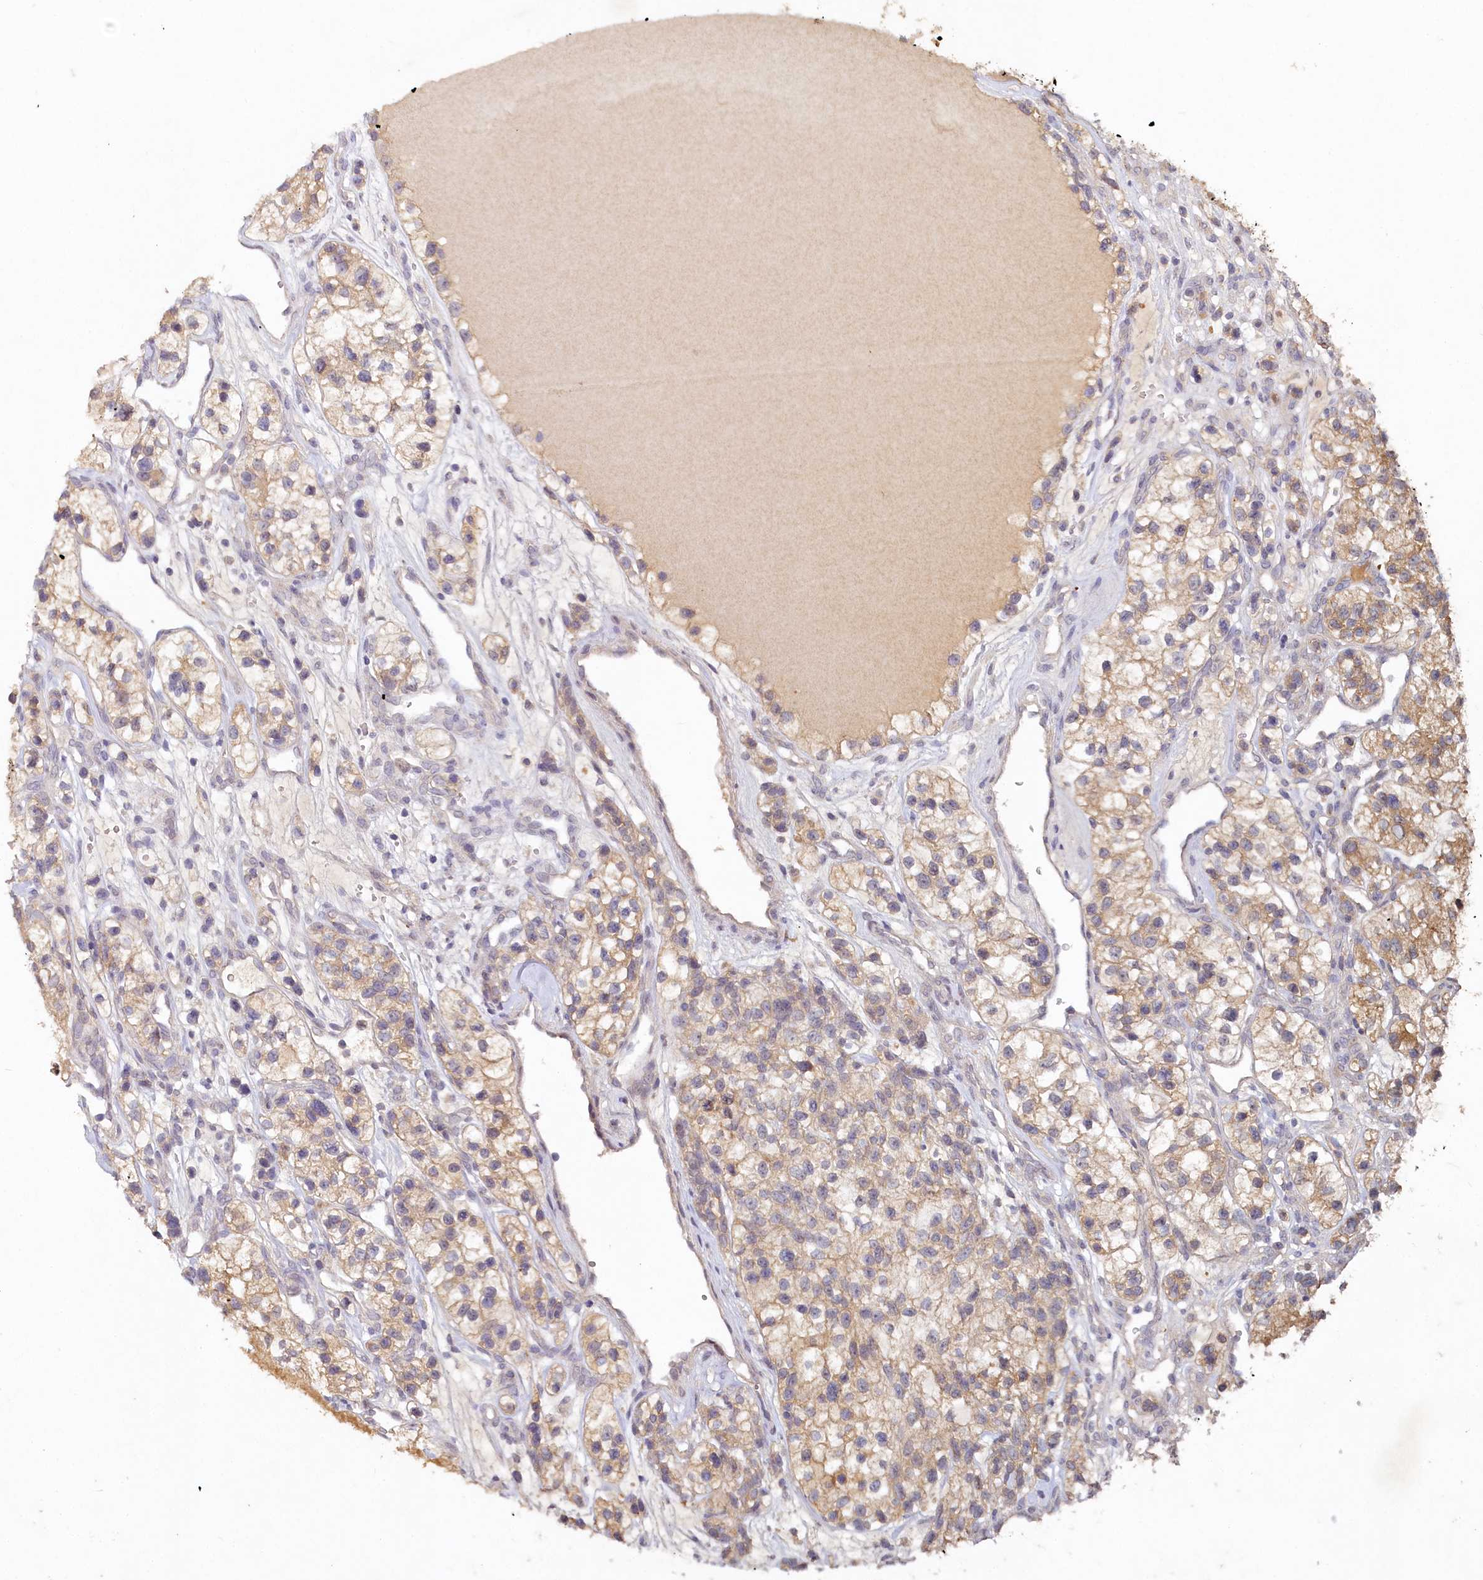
{"staining": {"intensity": "moderate", "quantity": ">75%", "location": "cytoplasmic/membranous"}, "tissue": "renal cancer", "cell_type": "Tumor cells", "image_type": "cancer", "snomed": [{"axis": "morphology", "description": "Adenocarcinoma, NOS"}, {"axis": "topography", "description": "Kidney"}], "caption": "A micrograph of renal adenocarcinoma stained for a protein demonstrates moderate cytoplasmic/membranous brown staining in tumor cells.", "gene": "HERC3", "patient": {"sex": "female", "age": 57}}